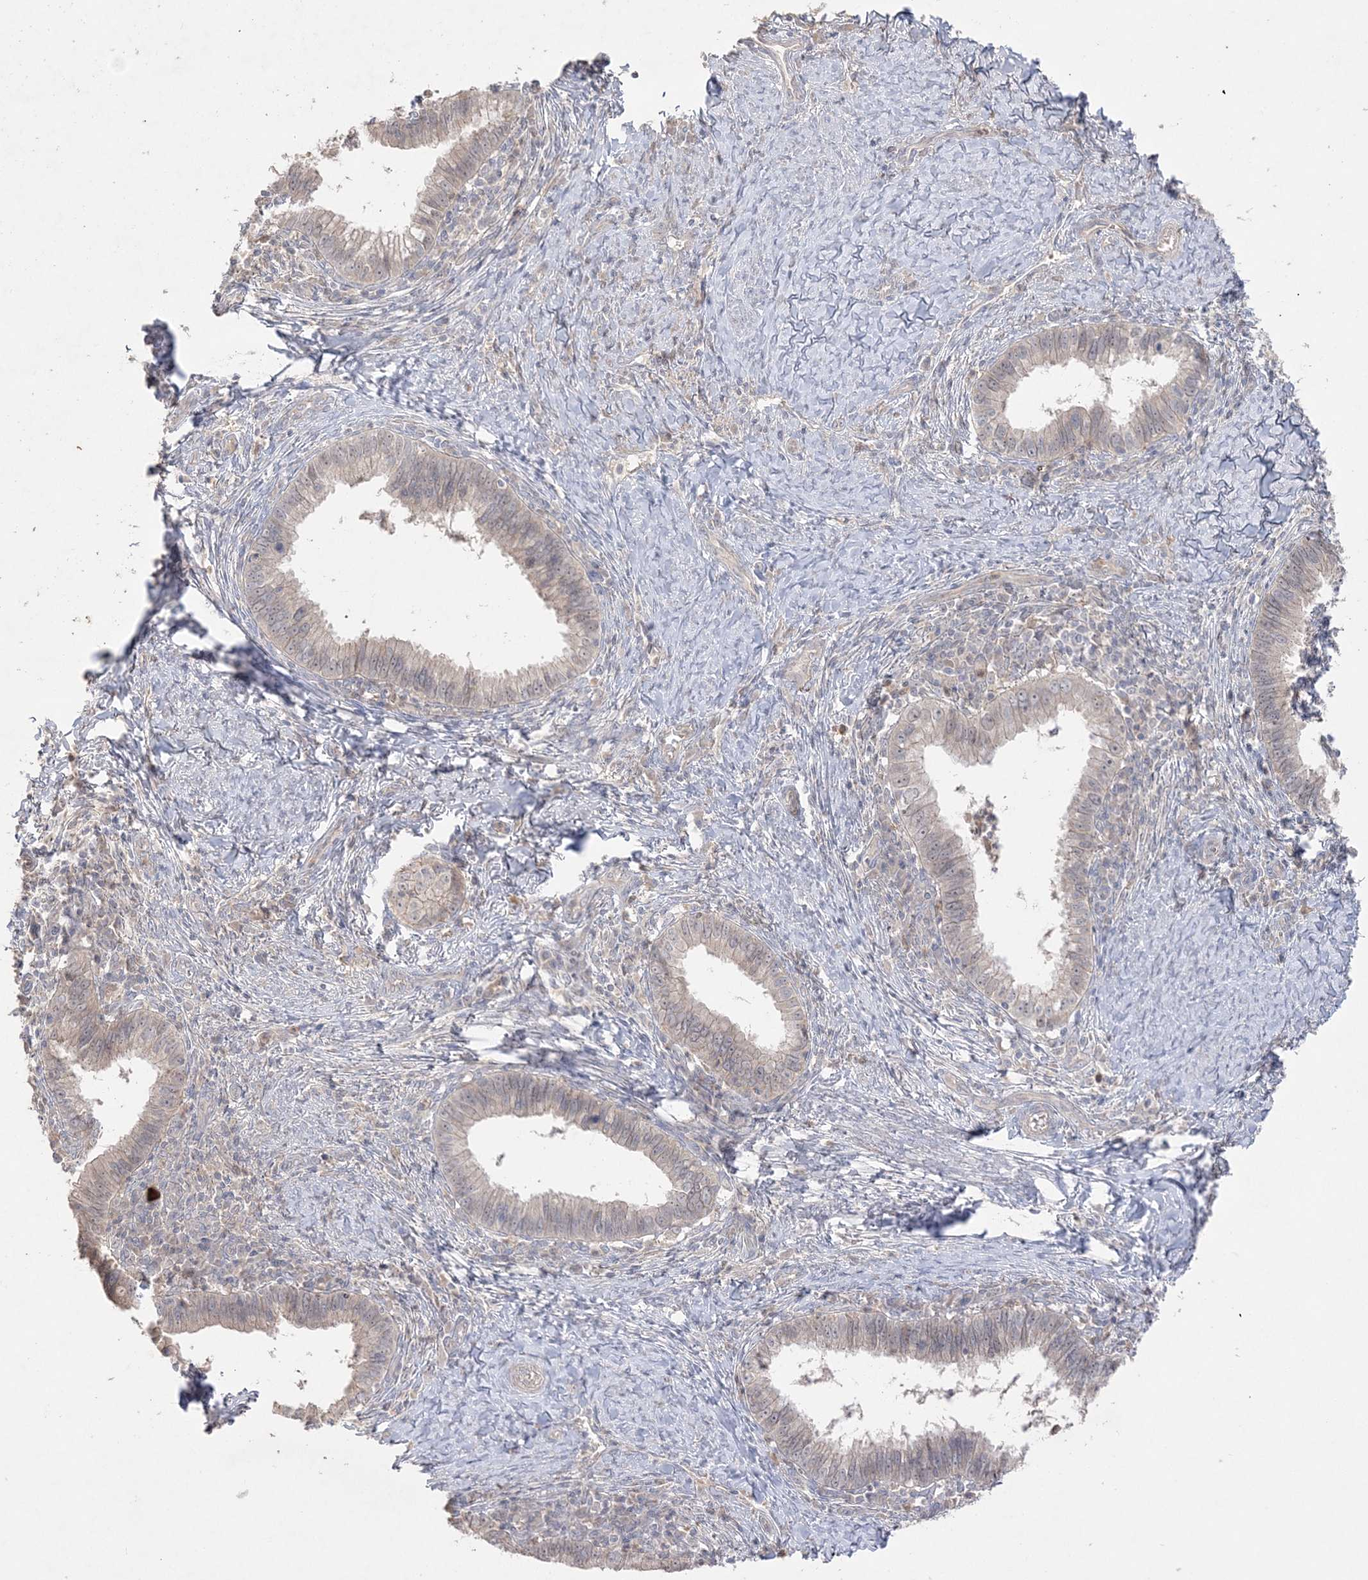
{"staining": {"intensity": "negative", "quantity": "none", "location": "none"}, "tissue": "cervical cancer", "cell_type": "Tumor cells", "image_type": "cancer", "snomed": [{"axis": "morphology", "description": "Adenocarcinoma, NOS"}, {"axis": "topography", "description": "Cervix"}], "caption": "This is a histopathology image of immunohistochemistry (IHC) staining of cervical cancer (adenocarcinoma), which shows no expression in tumor cells.", "gene": "SH3BP4", "patient": {"sex": "female", "age": 36}}